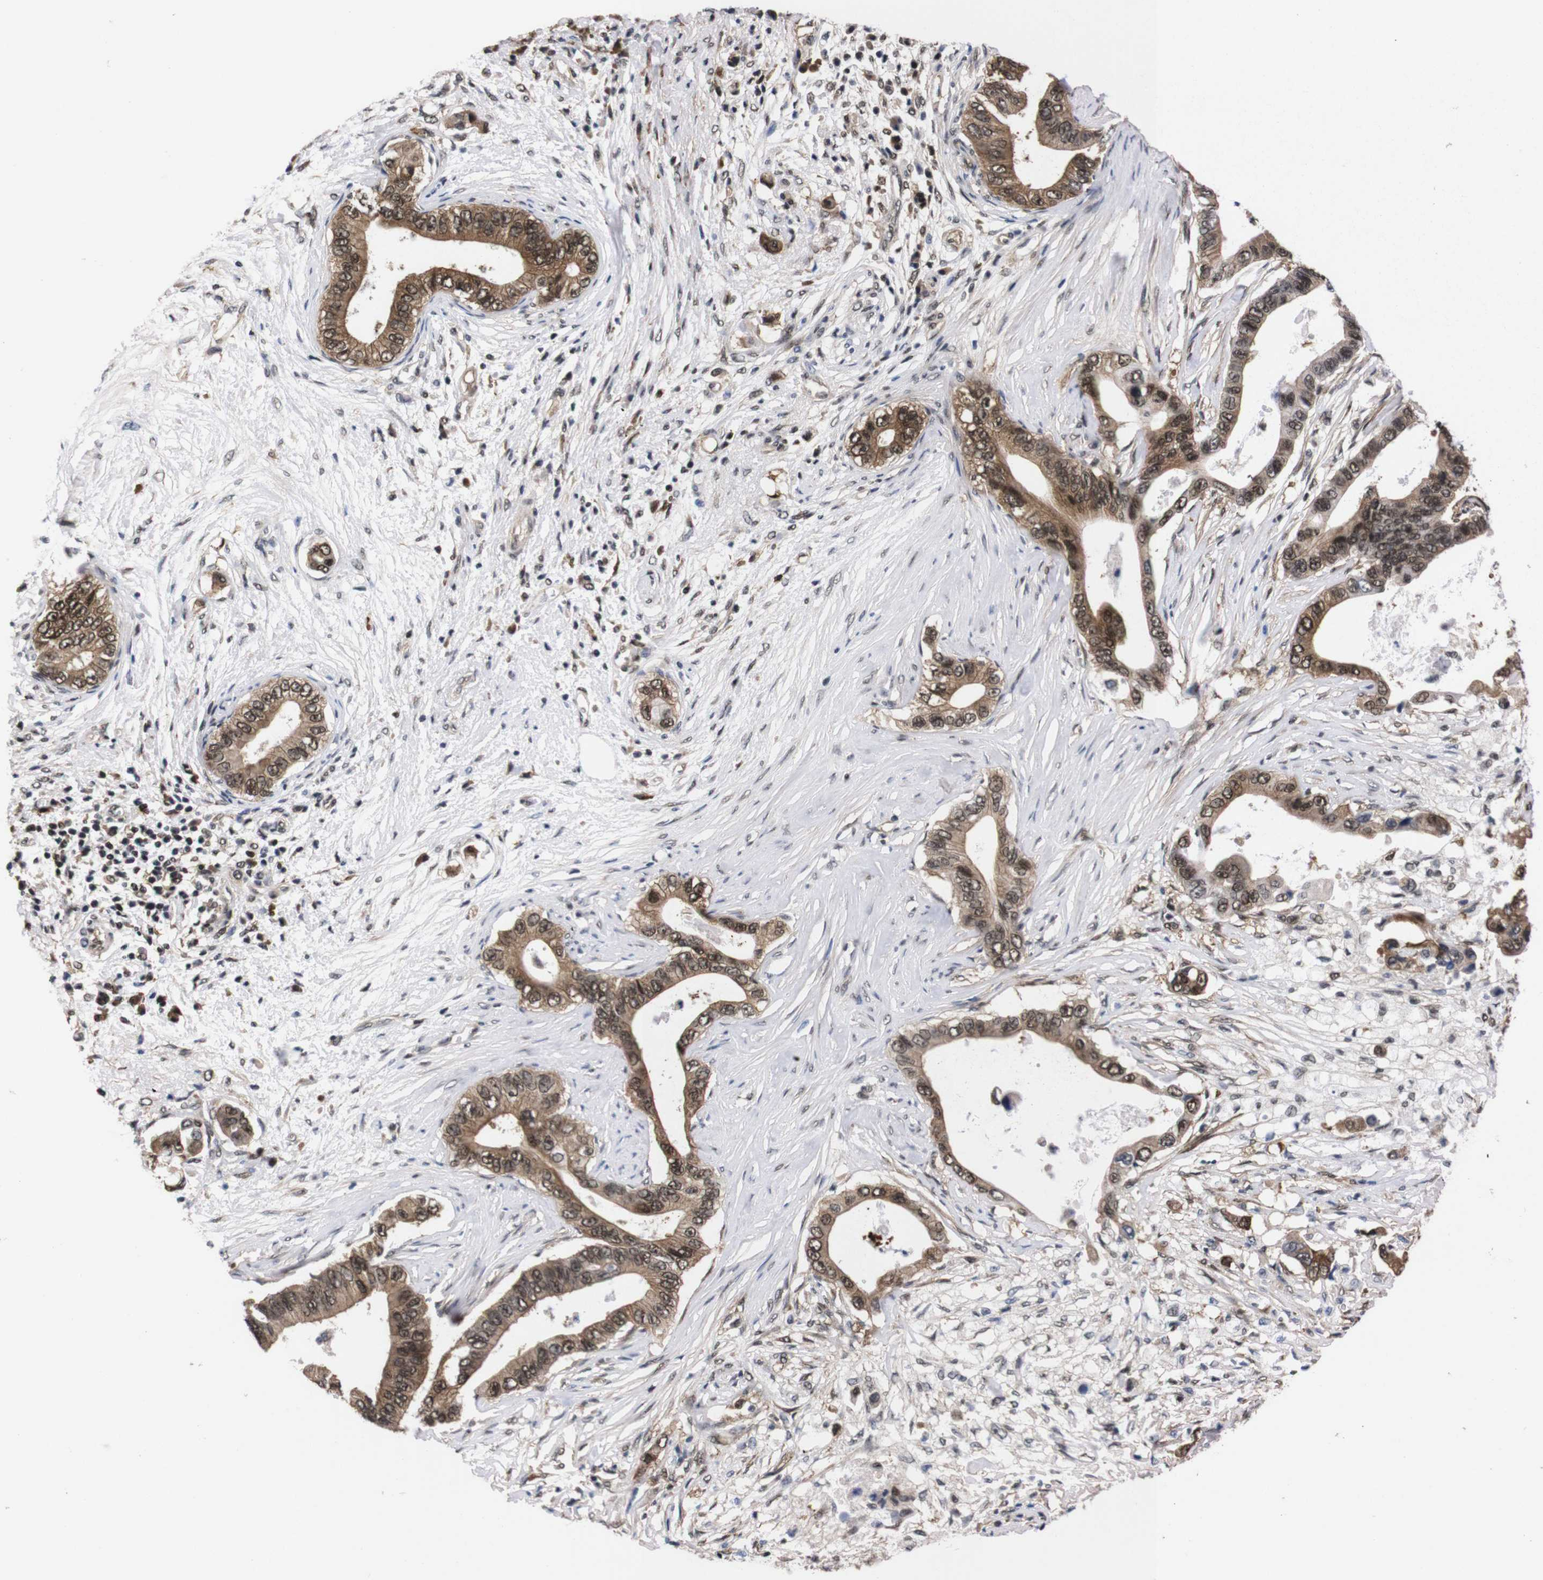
{"staining": {"intensity": "moderate", "quantity": ">75%", "location": "cytoplasmic/membranous,nuclear"}, "tissue": "pancreatic cancer", "cell_type": "Tumor cells", "image_type": "cancer", "snomed": [{"axis": "morphology", "description": "Adenocarcinoma, NOS"}, {"axis": "topography", "description": "Pancreas"}], "caption": "Immunohistochemistry of adenocarcinoma (pancreatic) reveals medium levels of moderate cytoplasmic/membranous and nuclear positivity in approximately >75% of tumor cells.", "gene": "UBQLN2", "patient": {"sex": "male", "age": 77}}